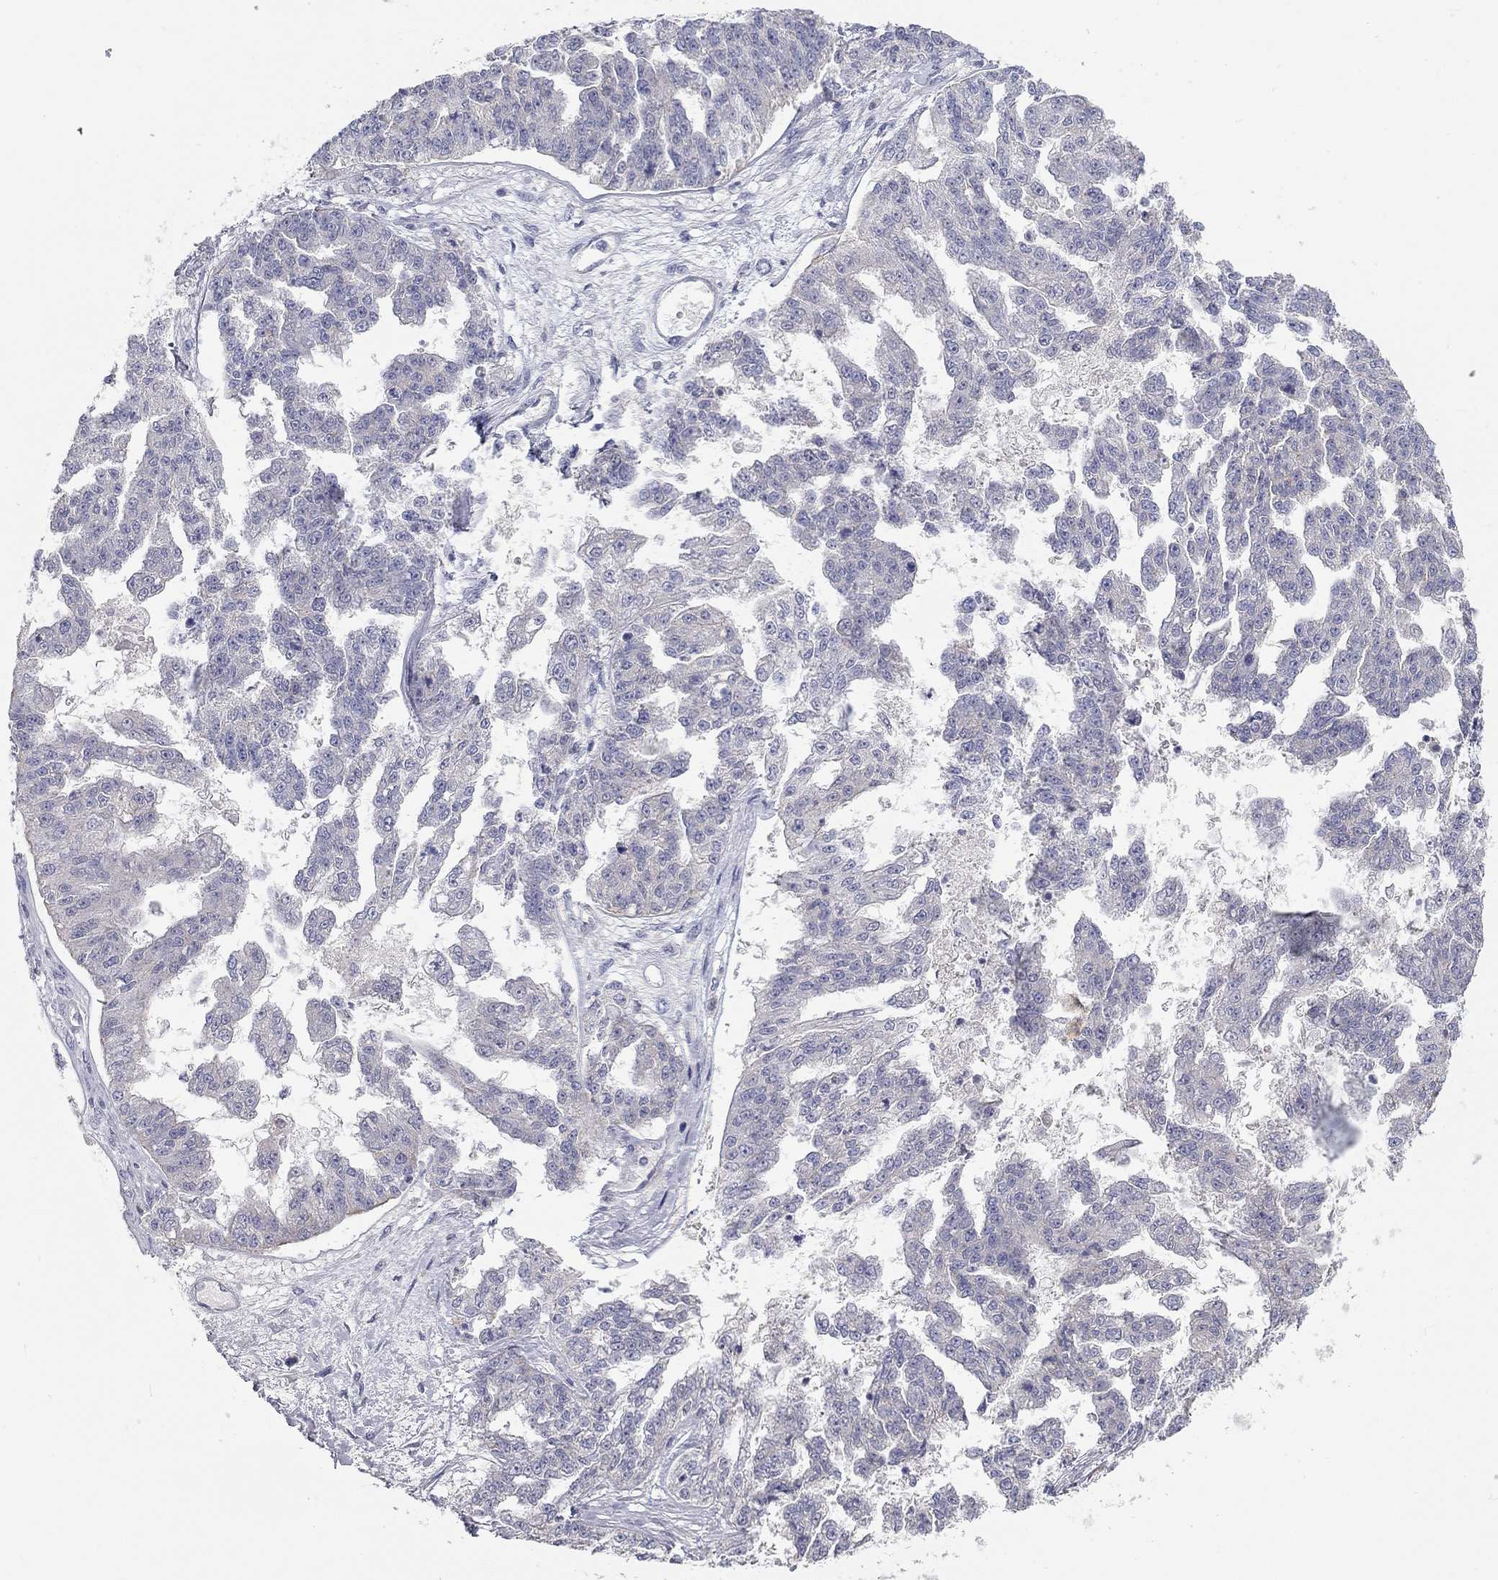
{"staining": {"intensity": "negative", "quantity": "none", "location": "none"}, "tissue": "ovarian cancer", "cell_type": "Tumor cells", "image_type": "cancer", "snomed": [{"axis": "morphology", "description": "Cystadenocarcinoma, serous, NOS"}, {"axis": "topography", "description": "Ovary"}], "caption": "Immunohistochemistry (IHC) micrograph of neoplastic tissue: ovarian cancer stained with DAB (3,3'-diaminobenzidine) reveals no significant protein expression in tumor cells.", "gene": "PAPSS2", "patient": {"sex": "female", "age": 58}}